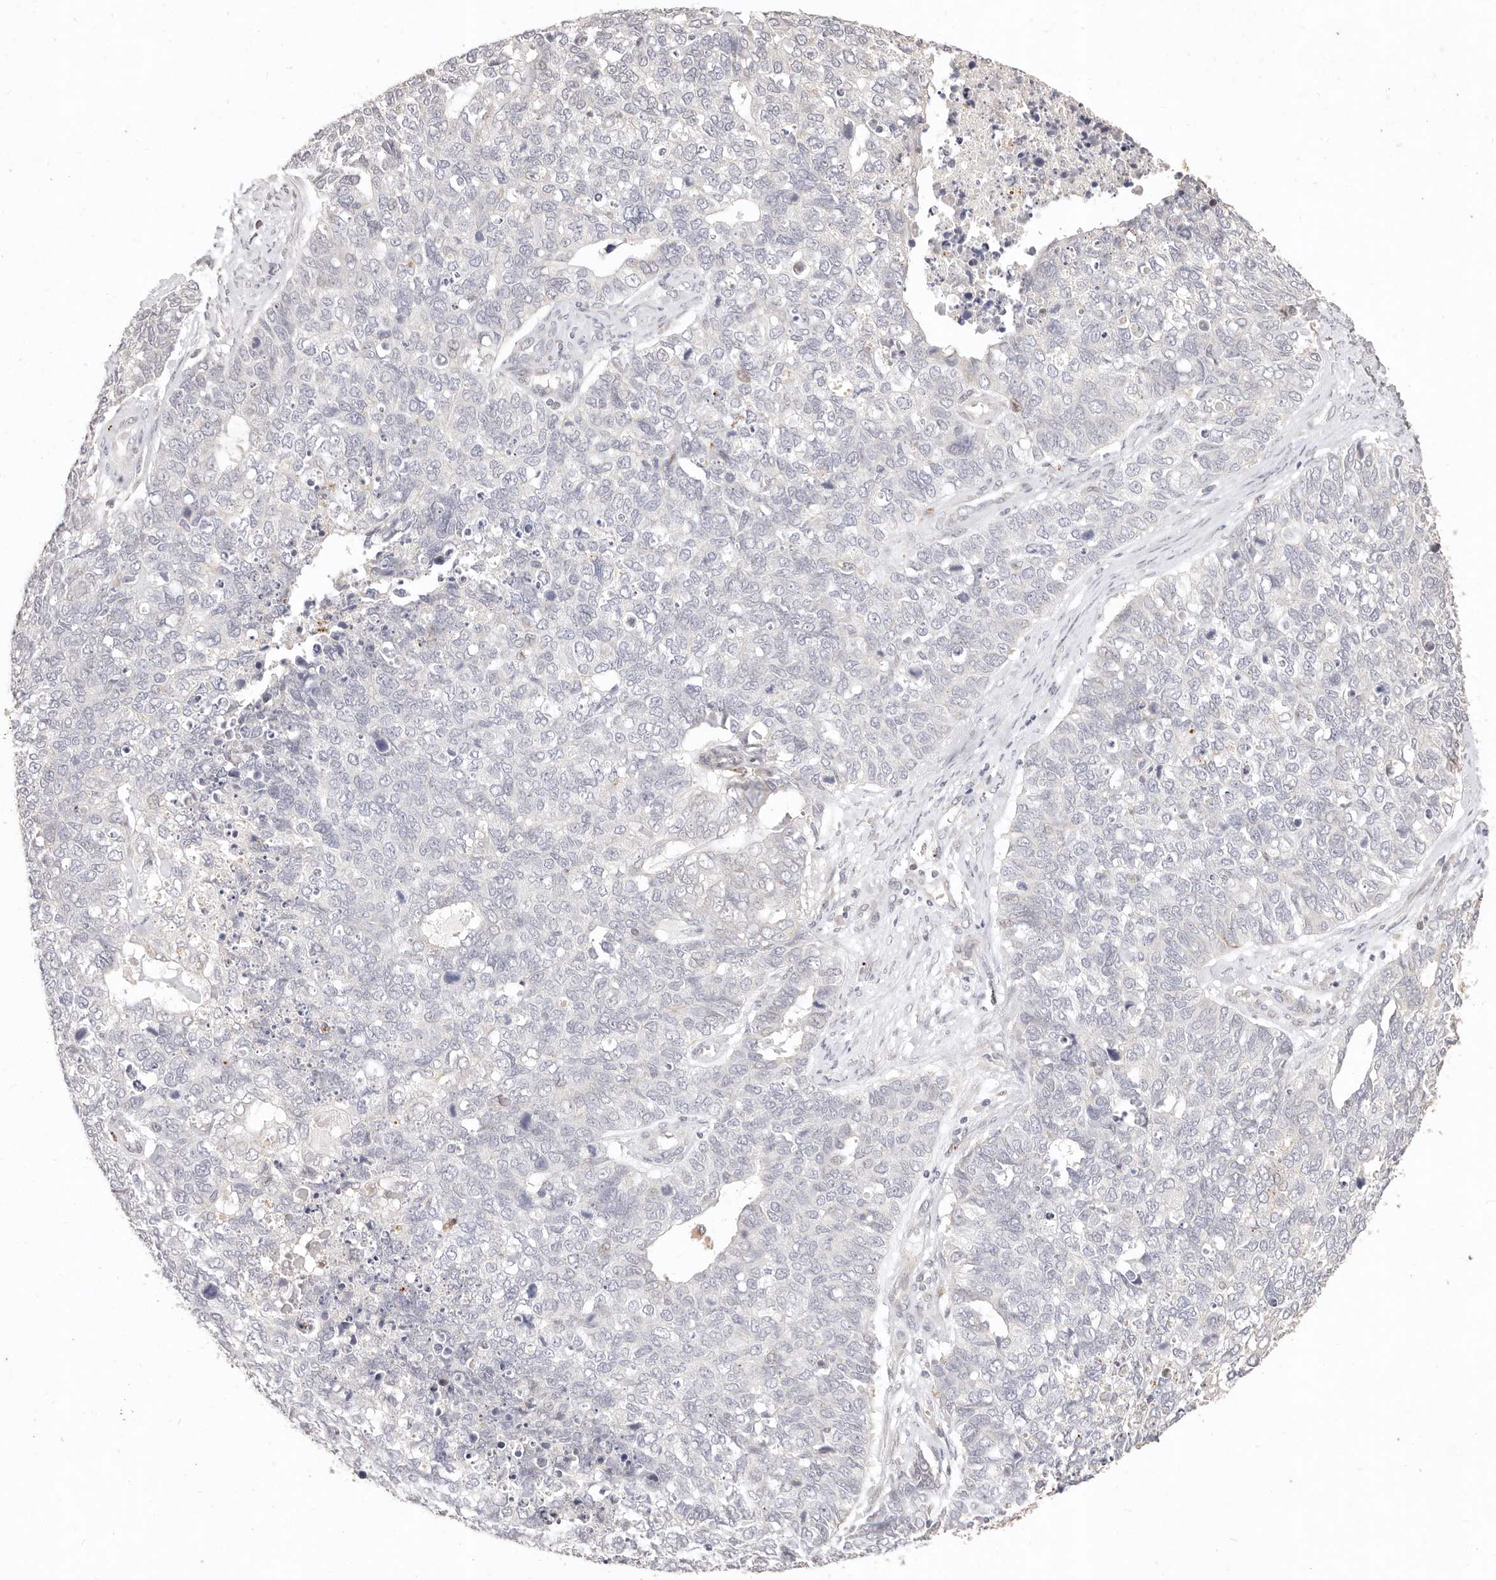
{"staining": {"intensity": "negative", "quantity": "none", "location": "none"}, "tissue": "cervical cancer", "cell_type": "Tumor cells", "image_type": "cancer", "snomed": [{"axis": "morphology", "description": "Squamous cell carcinoma, NOS"}, {"axis": "topography", "description": "Cervix"}], "caption": "Cervical cancer stained for a protein using immunohistochemistry reveals no positivity tumor cells.", "gene": "KIF9", "patient": {"sex": "female", "age": 63}}